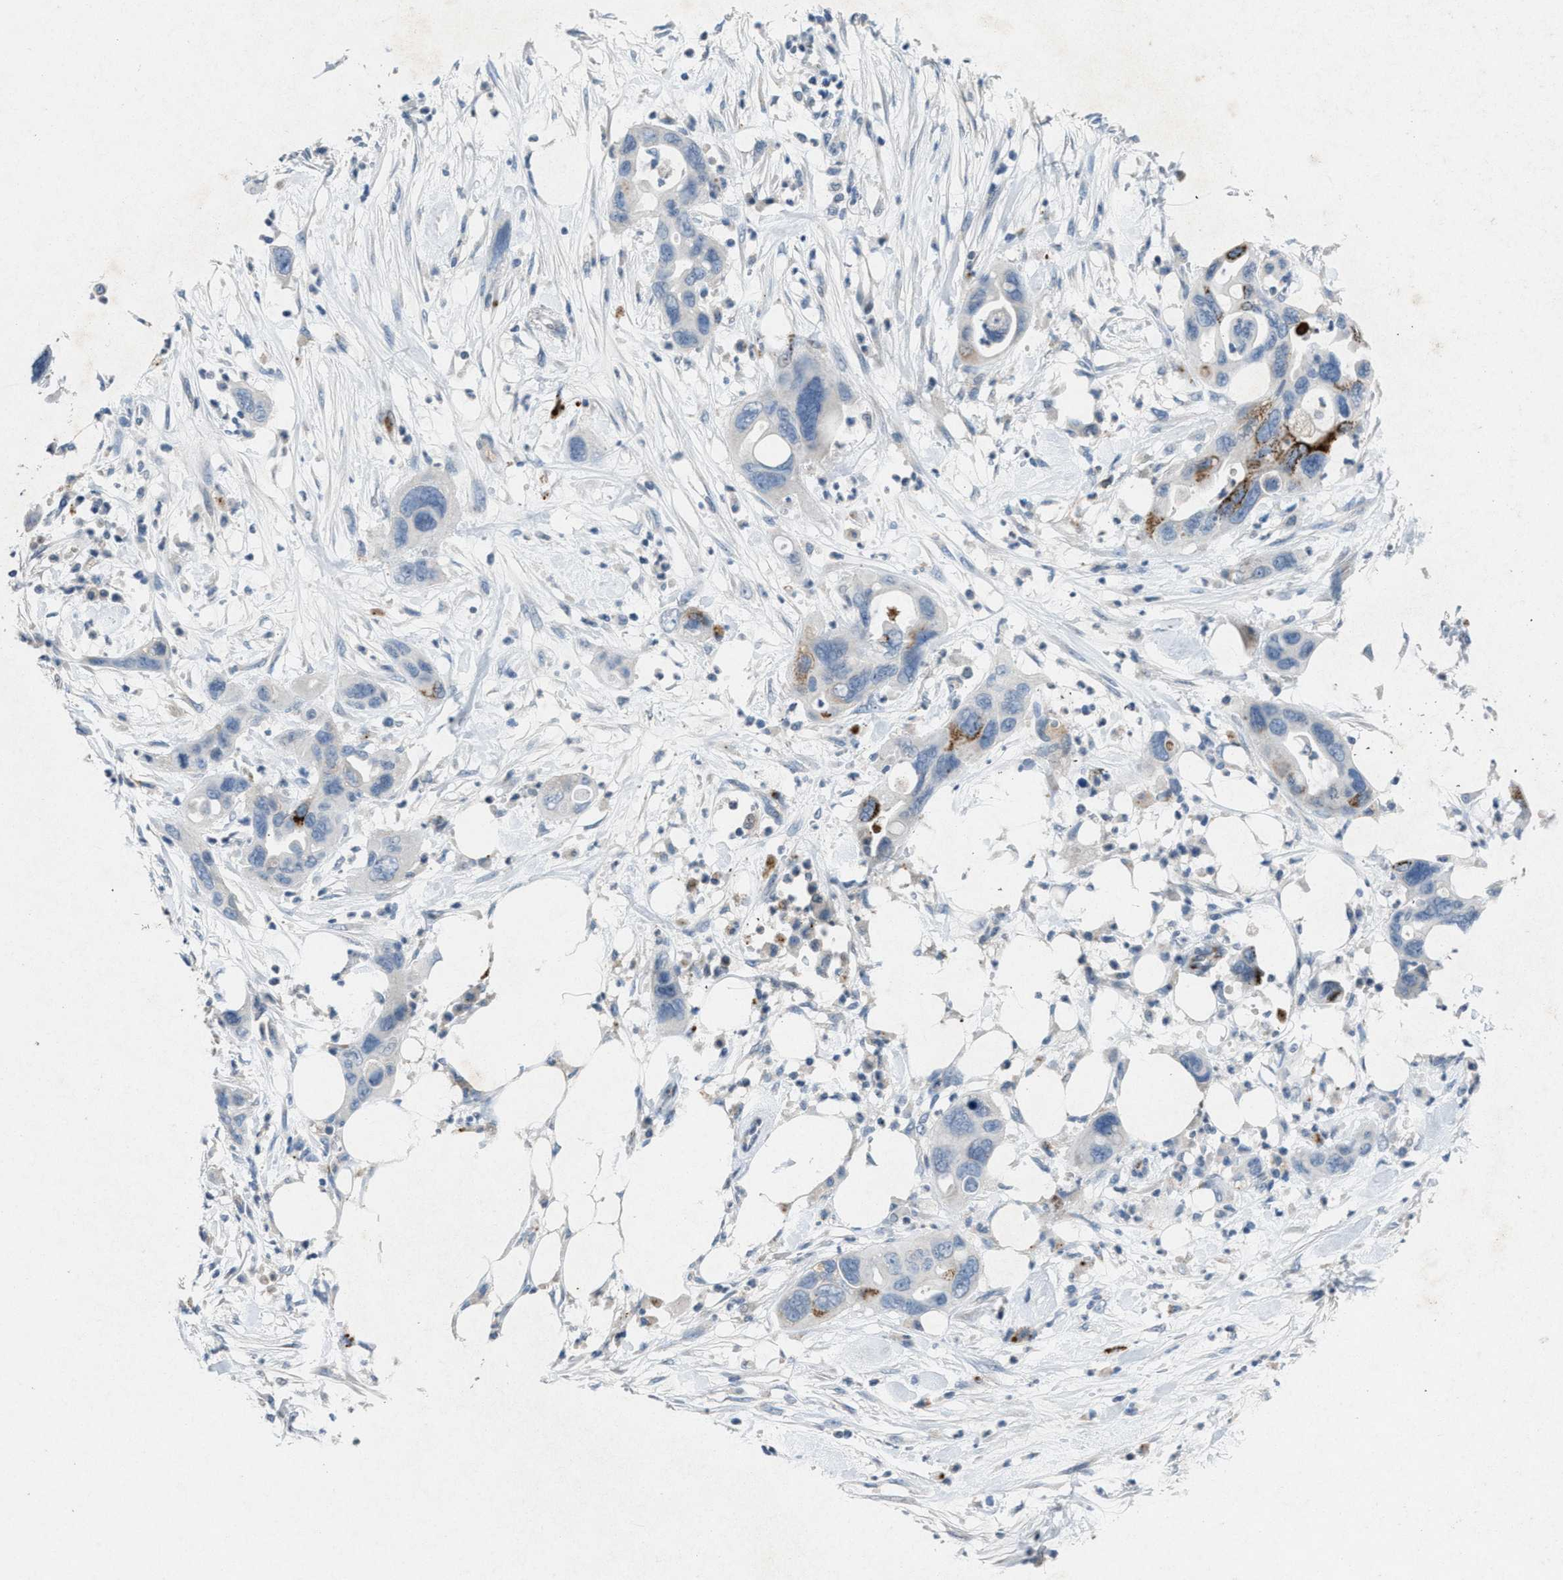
{"staining": {"intensity": "moderate", "quantity": "<25%", "location": "cytoplasmic/membranous"}, "tissue": "pancreatic cancer", "cell_type": "Tumor cells", "image_type": "cancer", "snomed": [{"axis": "morphology", "description": "Adenocarcinoma, NOS"}, {"axis": "topography", "description": "Pancreas"}], "caption": "This is a photomicrograph of IHC staining of pancreatic cancer, which shows moderate staining in the cytoplasmic/membranous of tumor cells.", "gene": "SLC5A5", "patient": {"sex": "female", "age": 71}}